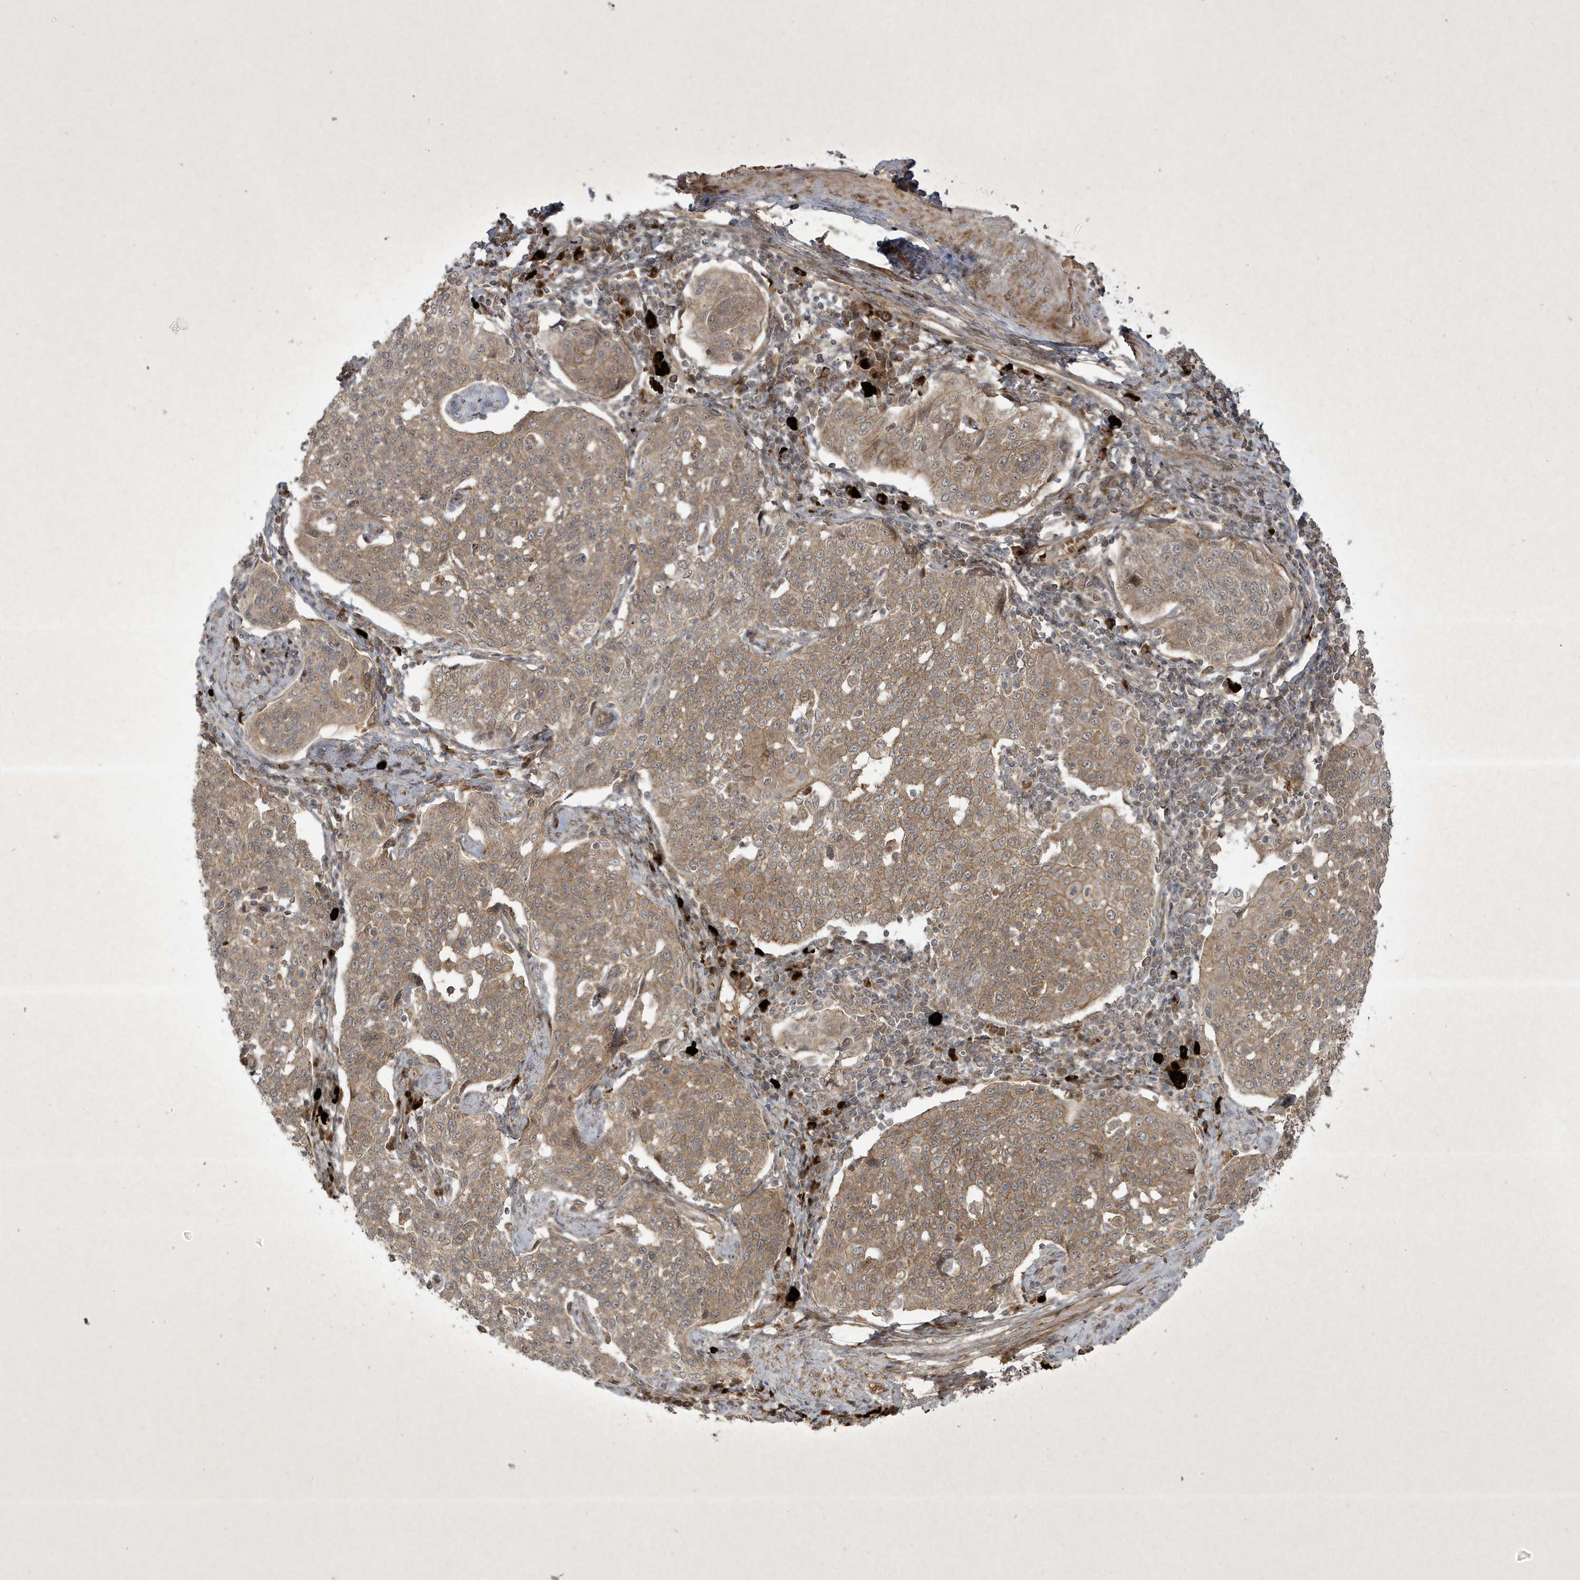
{"staining": {"intensity": "moderate", "quantity": ">75%", "location": "cytoplasmic/membranous"}, "tissue": "cervical cancer", "cell_type": "Tumor cells", "image_type": "cancer", "snomed": [{"axis": "morphology", "description": "Squamous cell carcinoma, NOS"}, {"axis": "topography", "description": "Cervix"}], "caption": "Immunohistochemical staining of cervical squamous cell carcinoma reveals medium levels of moderate cytoplasmic/membranous positivity in about >75% of tumor cells.", "gene": "FAM83C", "patient": {"sex": "female", "age": 34}}